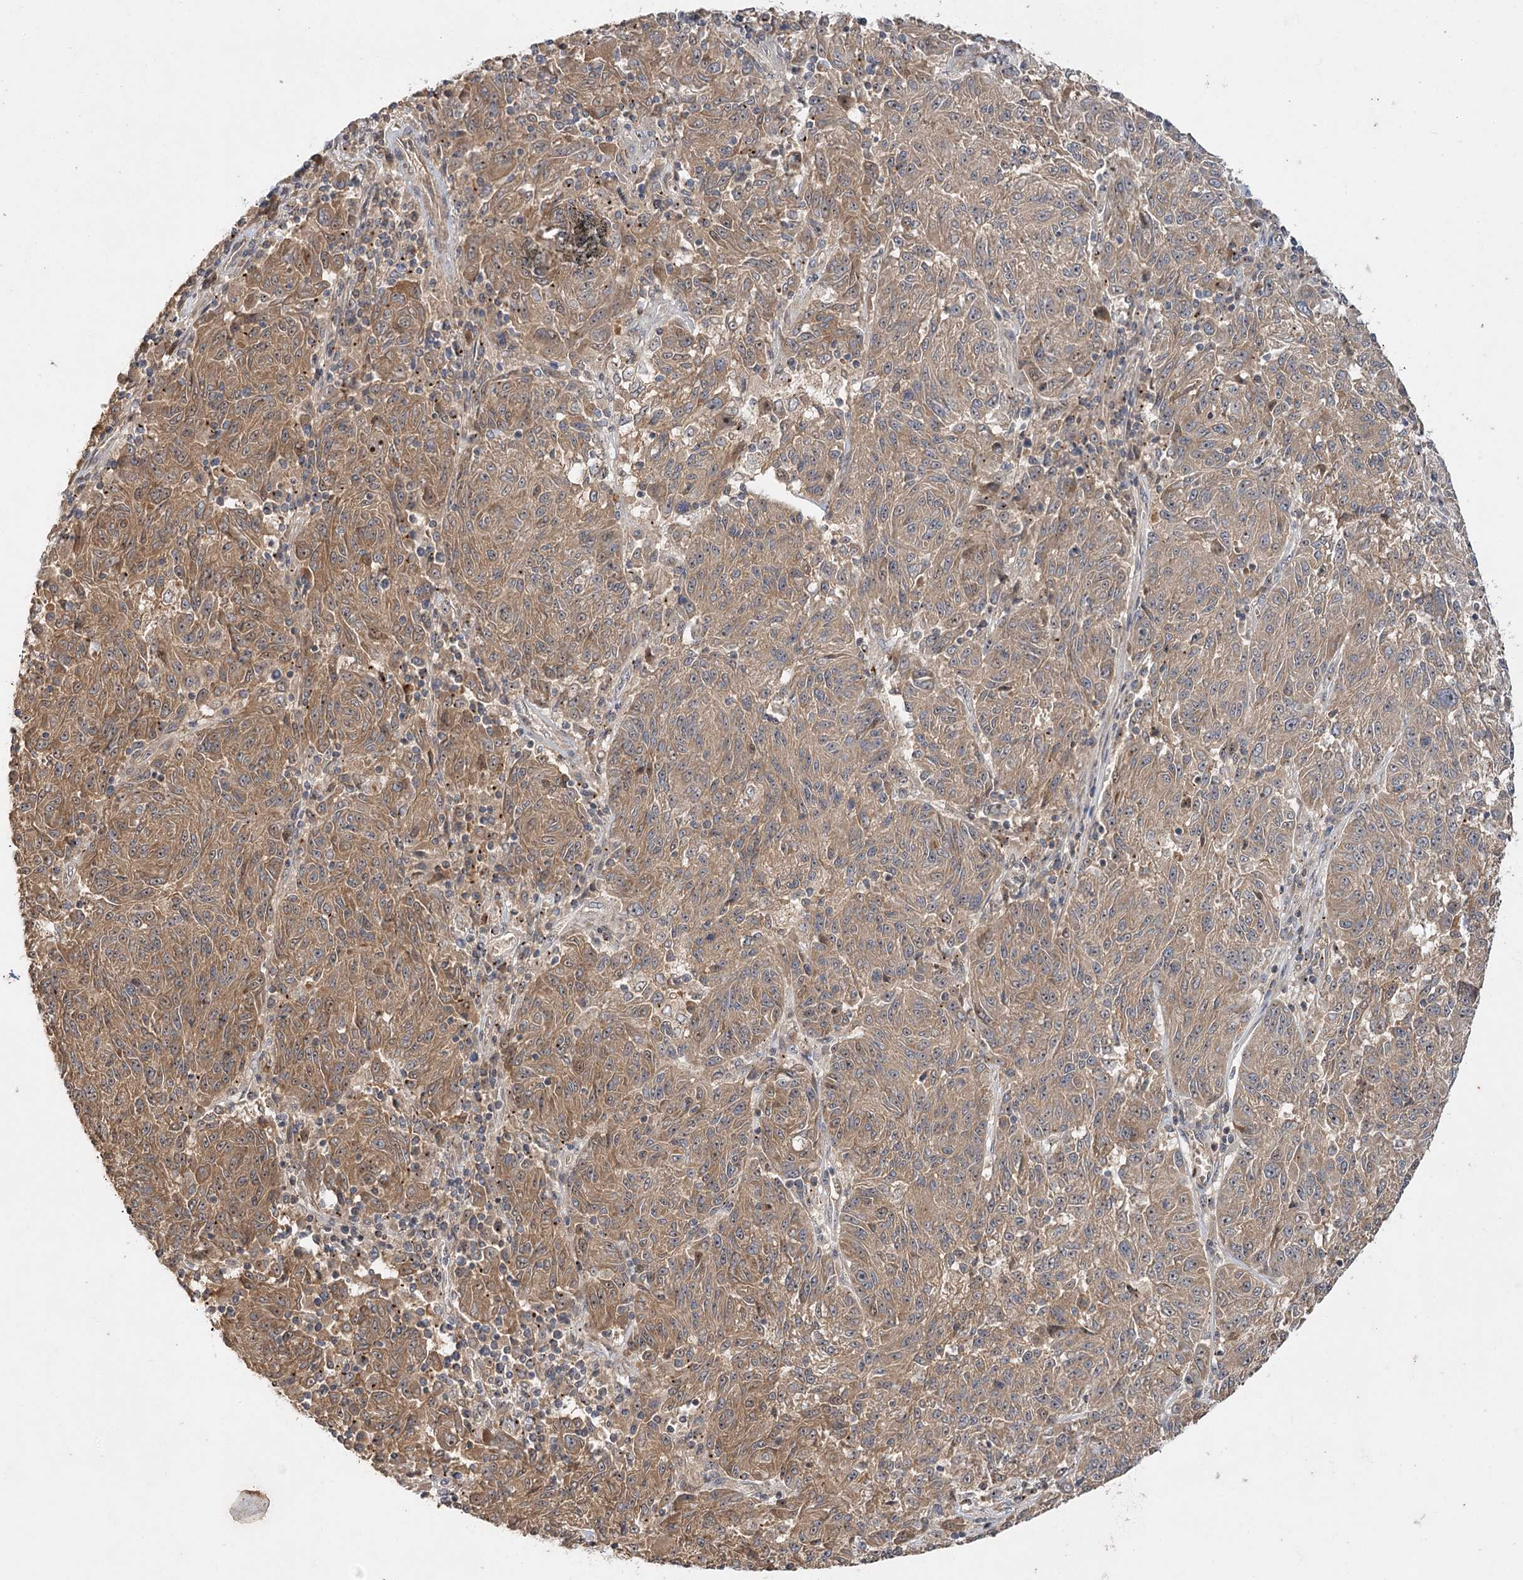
{"staining": {"intensity": "moderate", "quantity": ">75%", "location": "cytoplasmic/membranous,nuclear"}, "tissue": "melanoma", "cell_type": "Tumor cells", "image_type": "cancer", "snomed": [{"axis": "morphology", "description": "Malignant melanoma, NOS"}, {"axis": "topography", "description": "Skin"}], "caption": "Protein analysis of malignant melanoma tissue reveals moderate cytoplasmic/membranous and nuclear expression in about >75% of tumor cells. (IHC, brightfield microscopy, high magnification).", "gene": "RAPGEF6", "patient": {"sex": "male", "age": 53}}